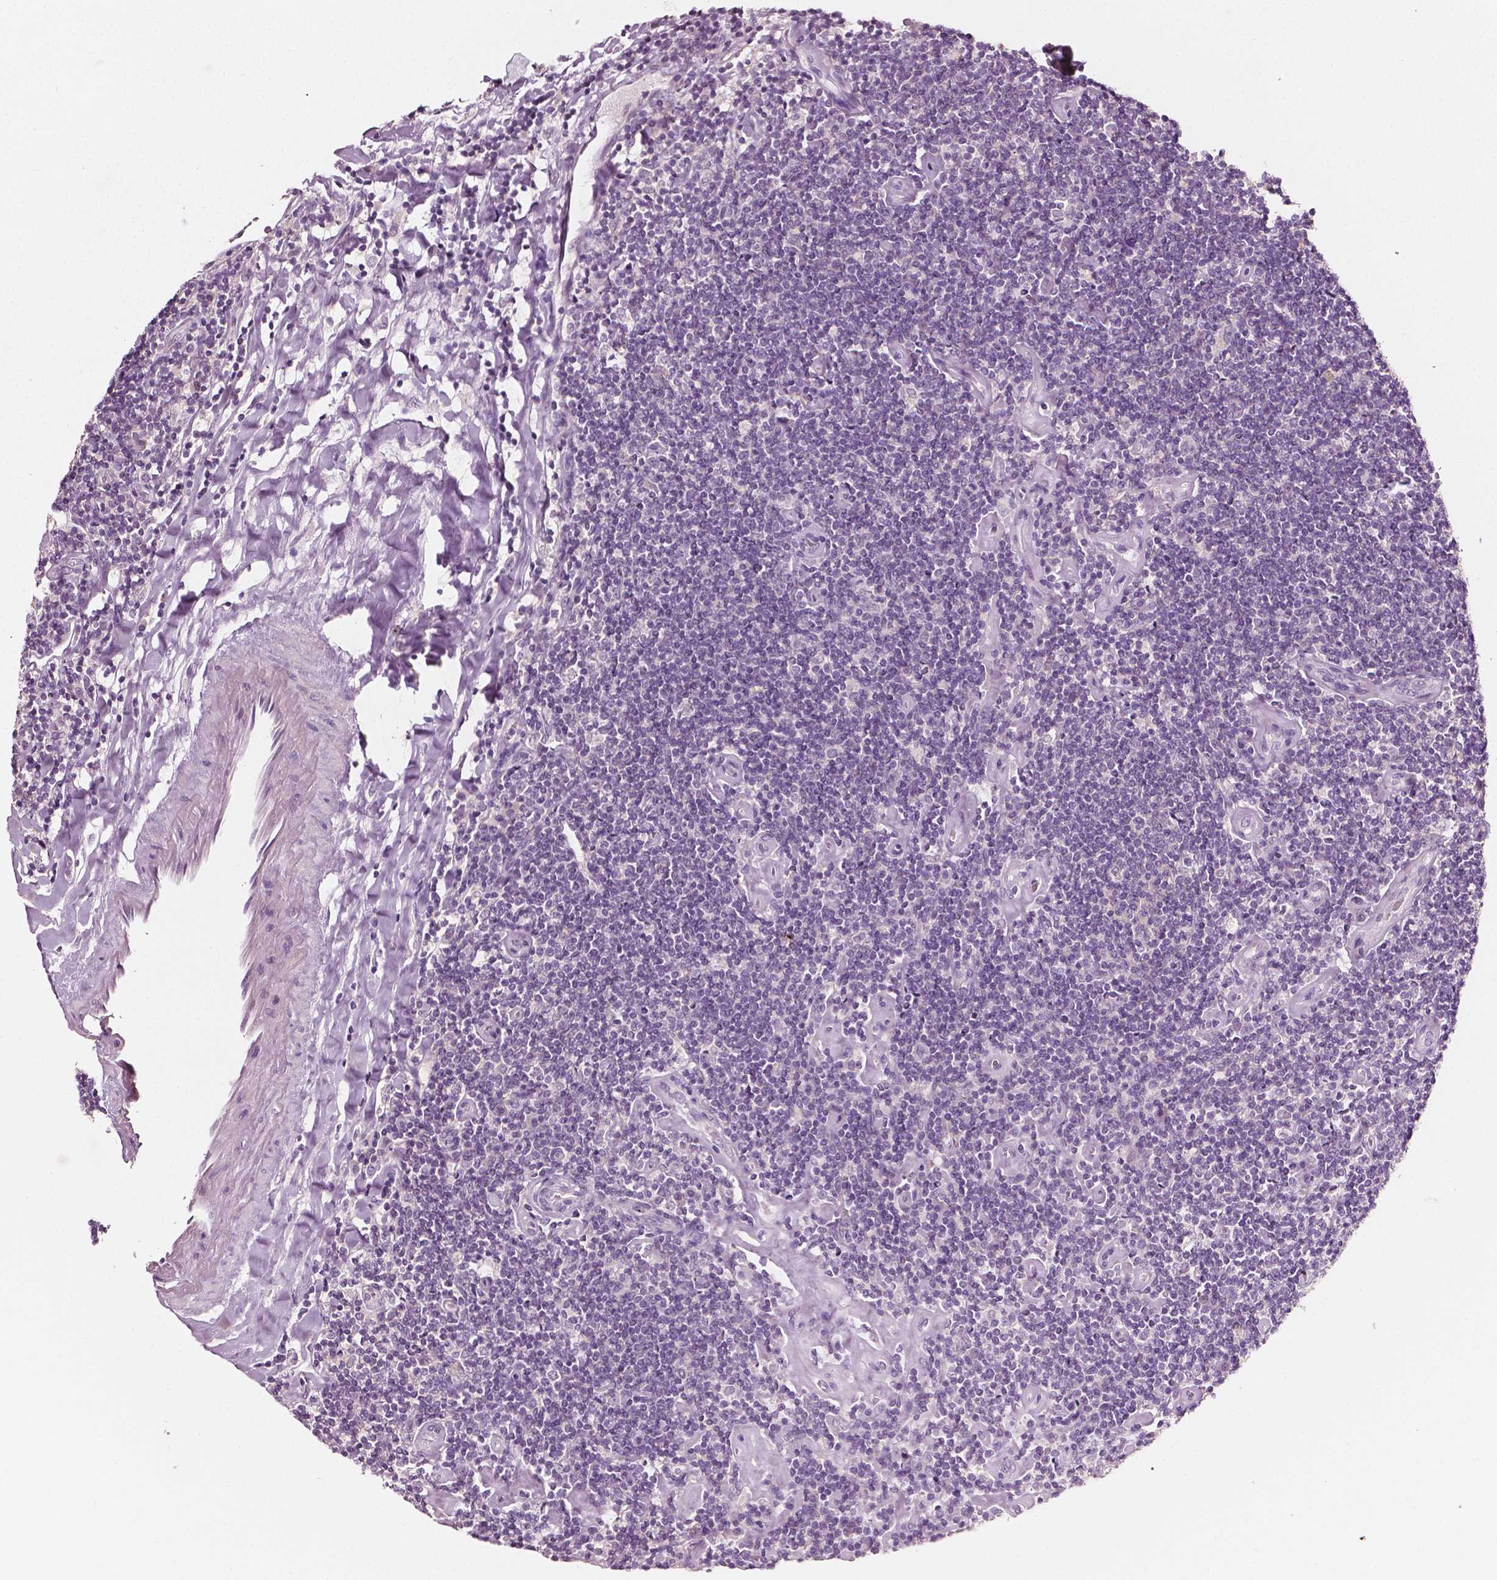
{"staining": {"intensity": "negative", "quantity": "none", "location": "none"}, "tissue": "lymphoma", "cell_type": "Tumor cells", "image_type": "cancer", "snomed": [{"axis": "morphology", "description": "Hodgkin's disease, NOS"}, {"axis": "topography", "description": "Lymph node"}], "caption": "DAB (3,3'-diaminobenzidine) immunohistochemical staining of lymphoma exhibits no significant expression in tumor cells.", "gene": "PLA2R1", "patient": {"sex": "male", "age": 40}}